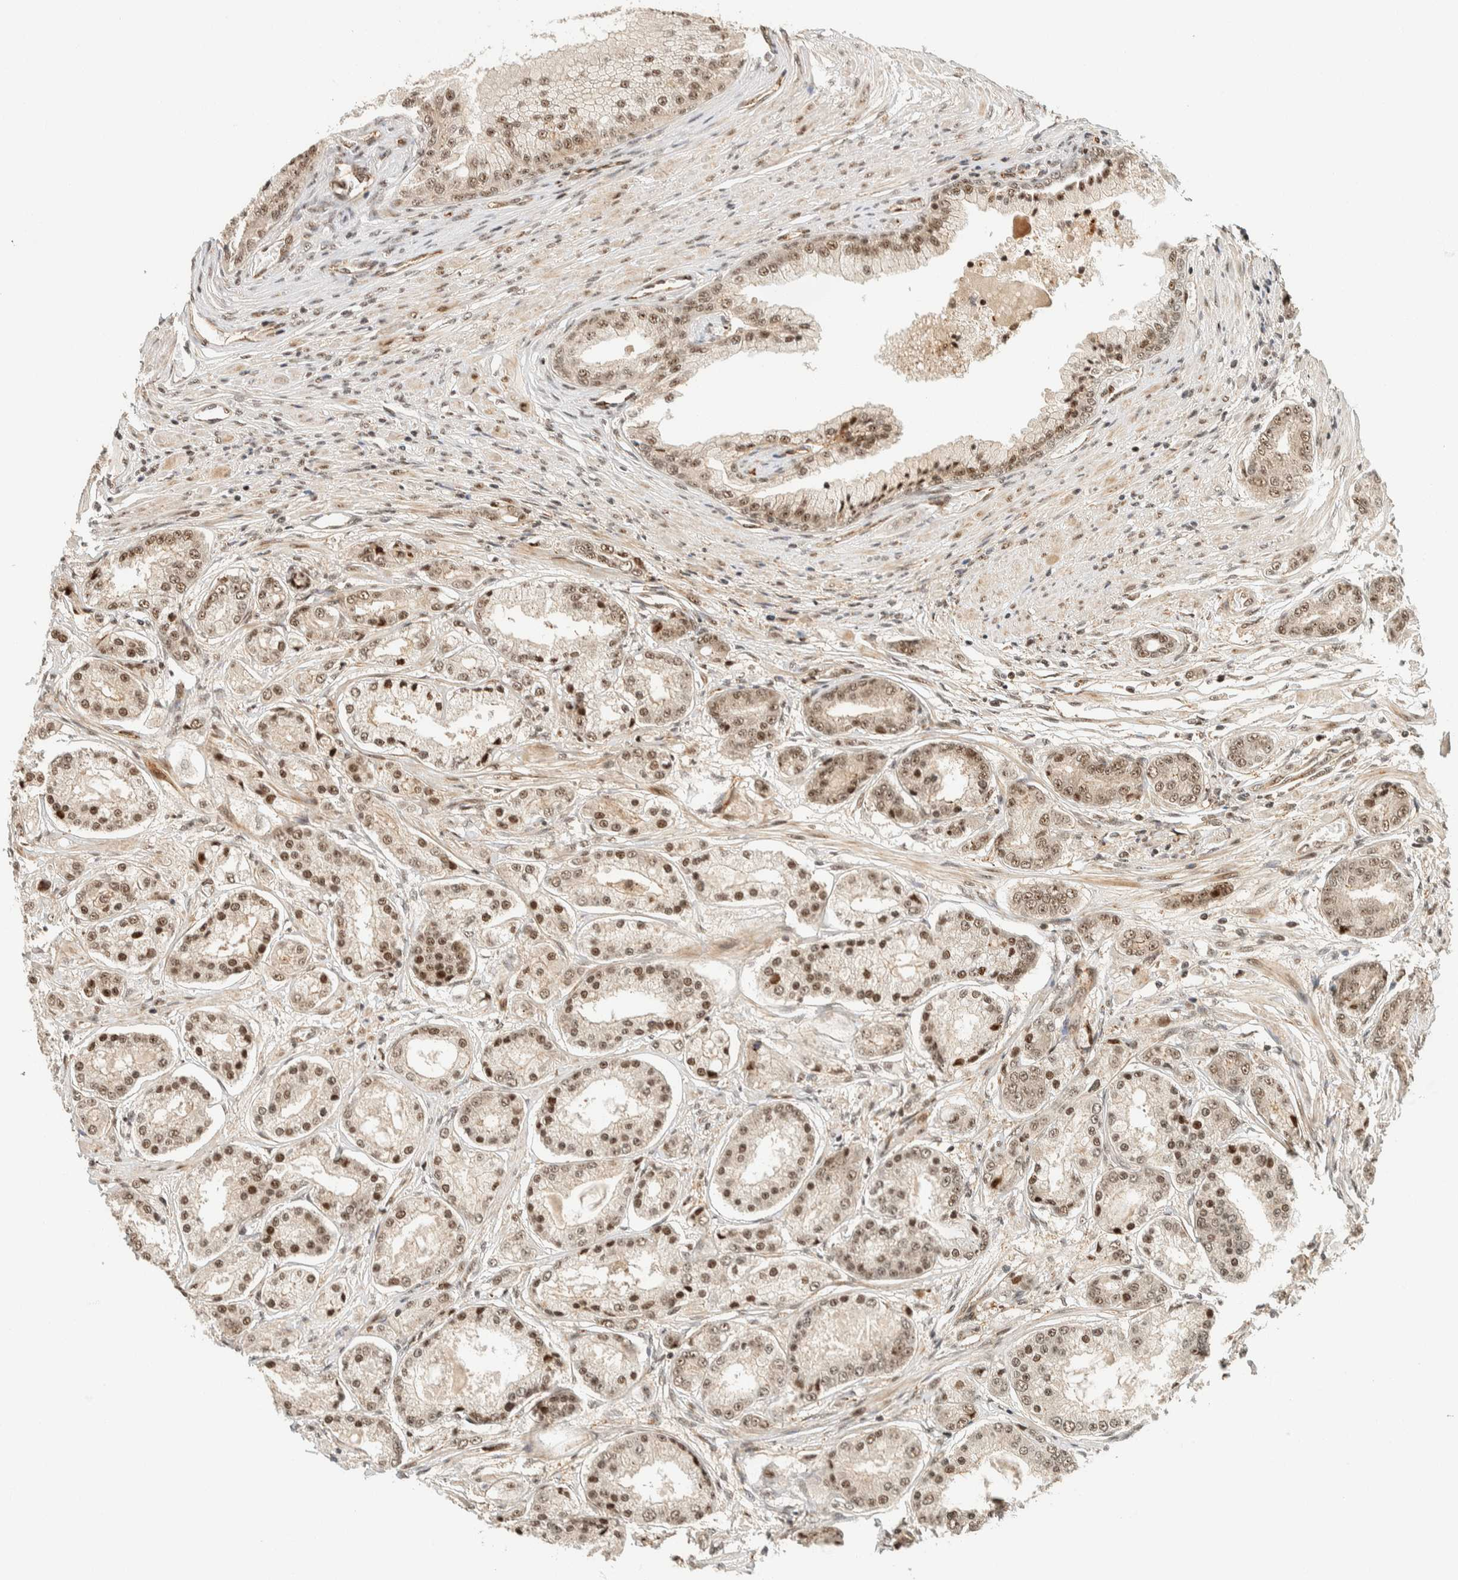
{"staining": {"intensity": "moderate", "quantity": ">75%", "location": "nuclear"}, "tissue": "prostate cancer", "cell_type": "Tumor cells", "image_type": "cancer", "snomed": [{"axis": "morphology", "description": "Adenocarcinoma, High grade"}, {"axis": "topography", "description": "Prostate"}], "caption": "A high-resolution micrograph shows immunohistochemistry staining of prostate cancer, which displays moderate nuclear positivity in about >75% of tumor cells.", "gene": "SIK1", "patient": {"sex": "male", "age": 59}}